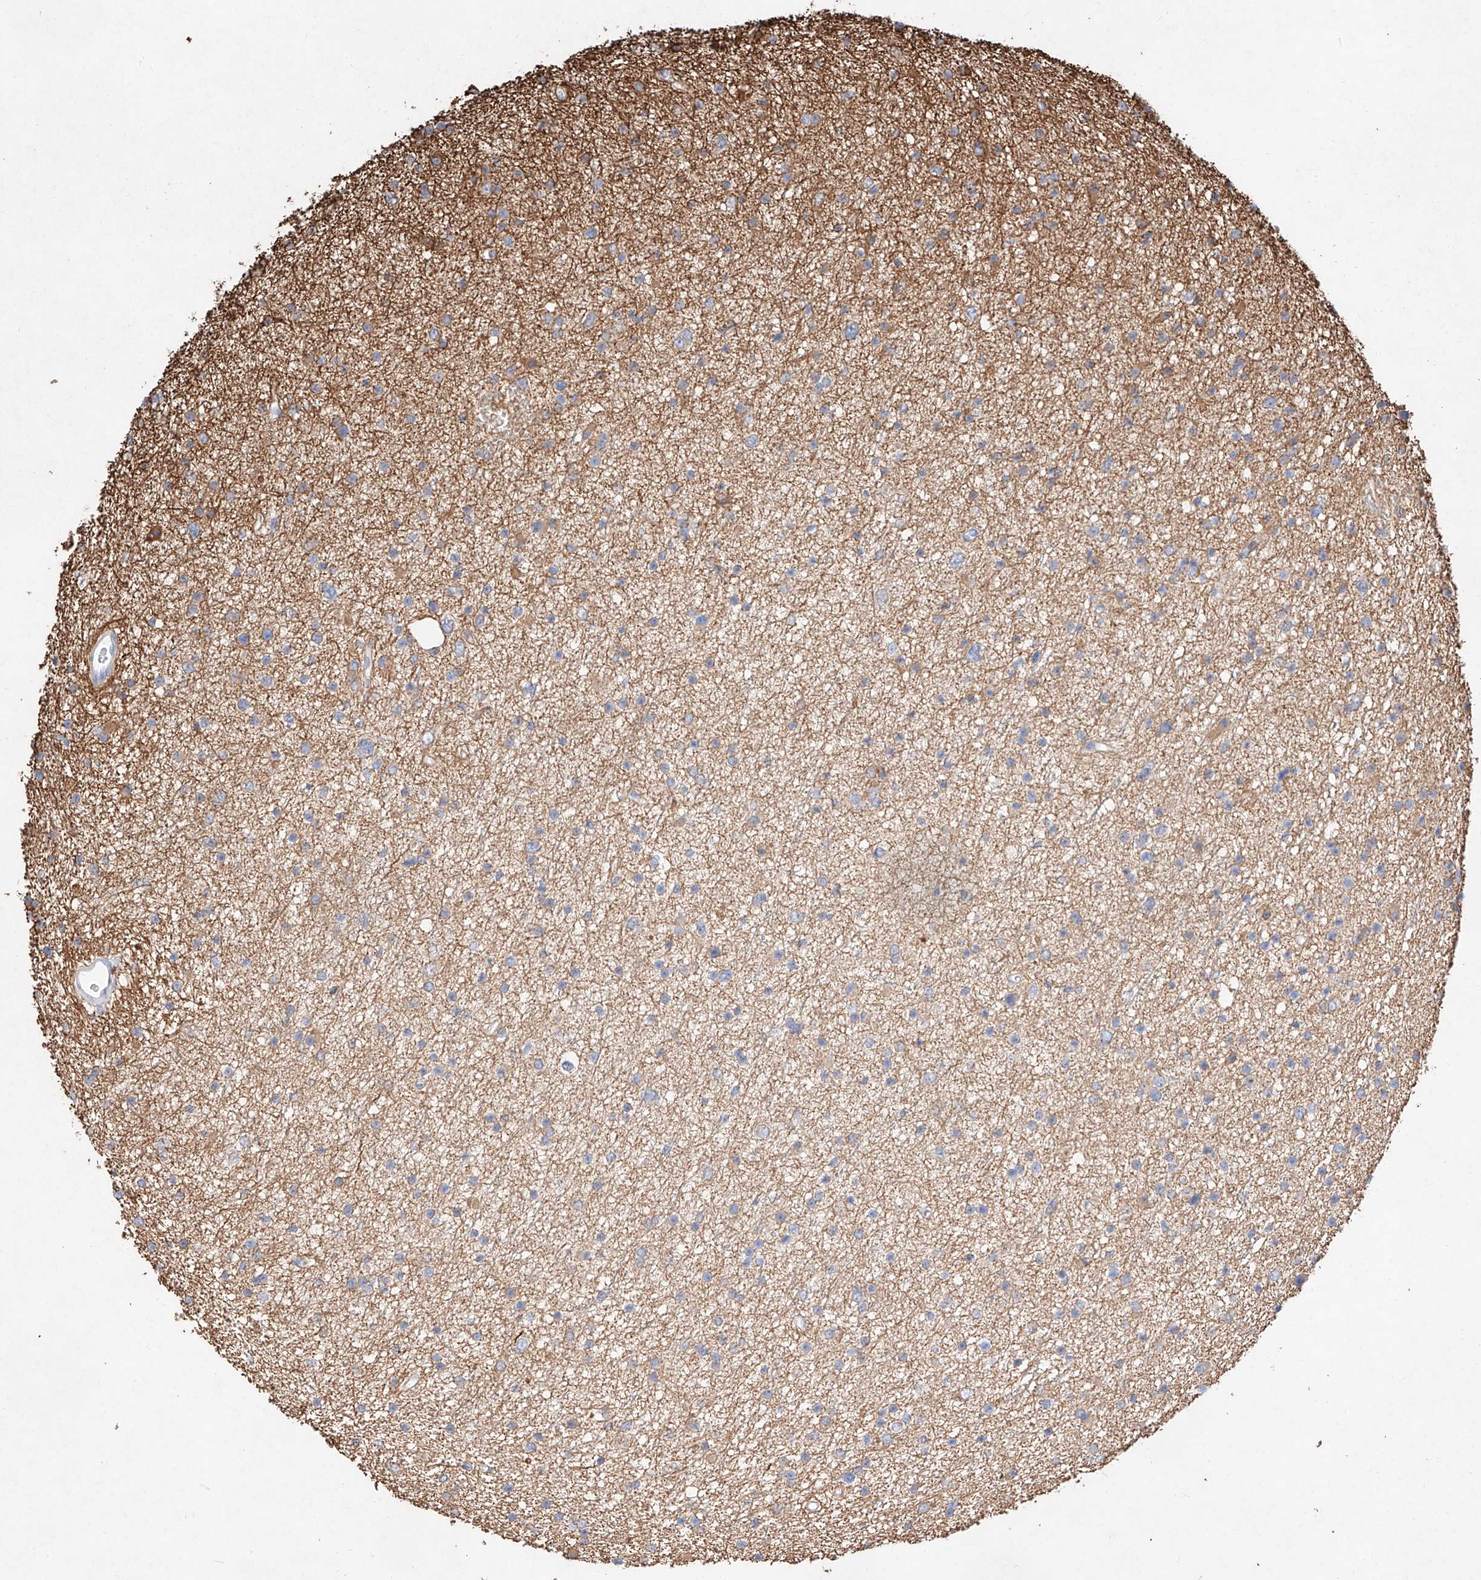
{"staining": {"intensity": "negative", "quantity": "none", "location": "none"}, "tissue": "glioma", "cell_type": "Tumor cells", "image_type": "cancer", "snomed": [{"axis": "morphology", "description": "Glioma, malignant, Low grade"}, {"axis": "topography", "description": "Cerebral cortex"}], "caption": "An immunohistochemistry image of glioma is shown. There is no staining in tumor cells of glioma. (Brightfield microscopy of DAB immunohistochemistry at high magnification).", "gene": "ATP9B", "patient": {"sex": "female", "age": 39}}